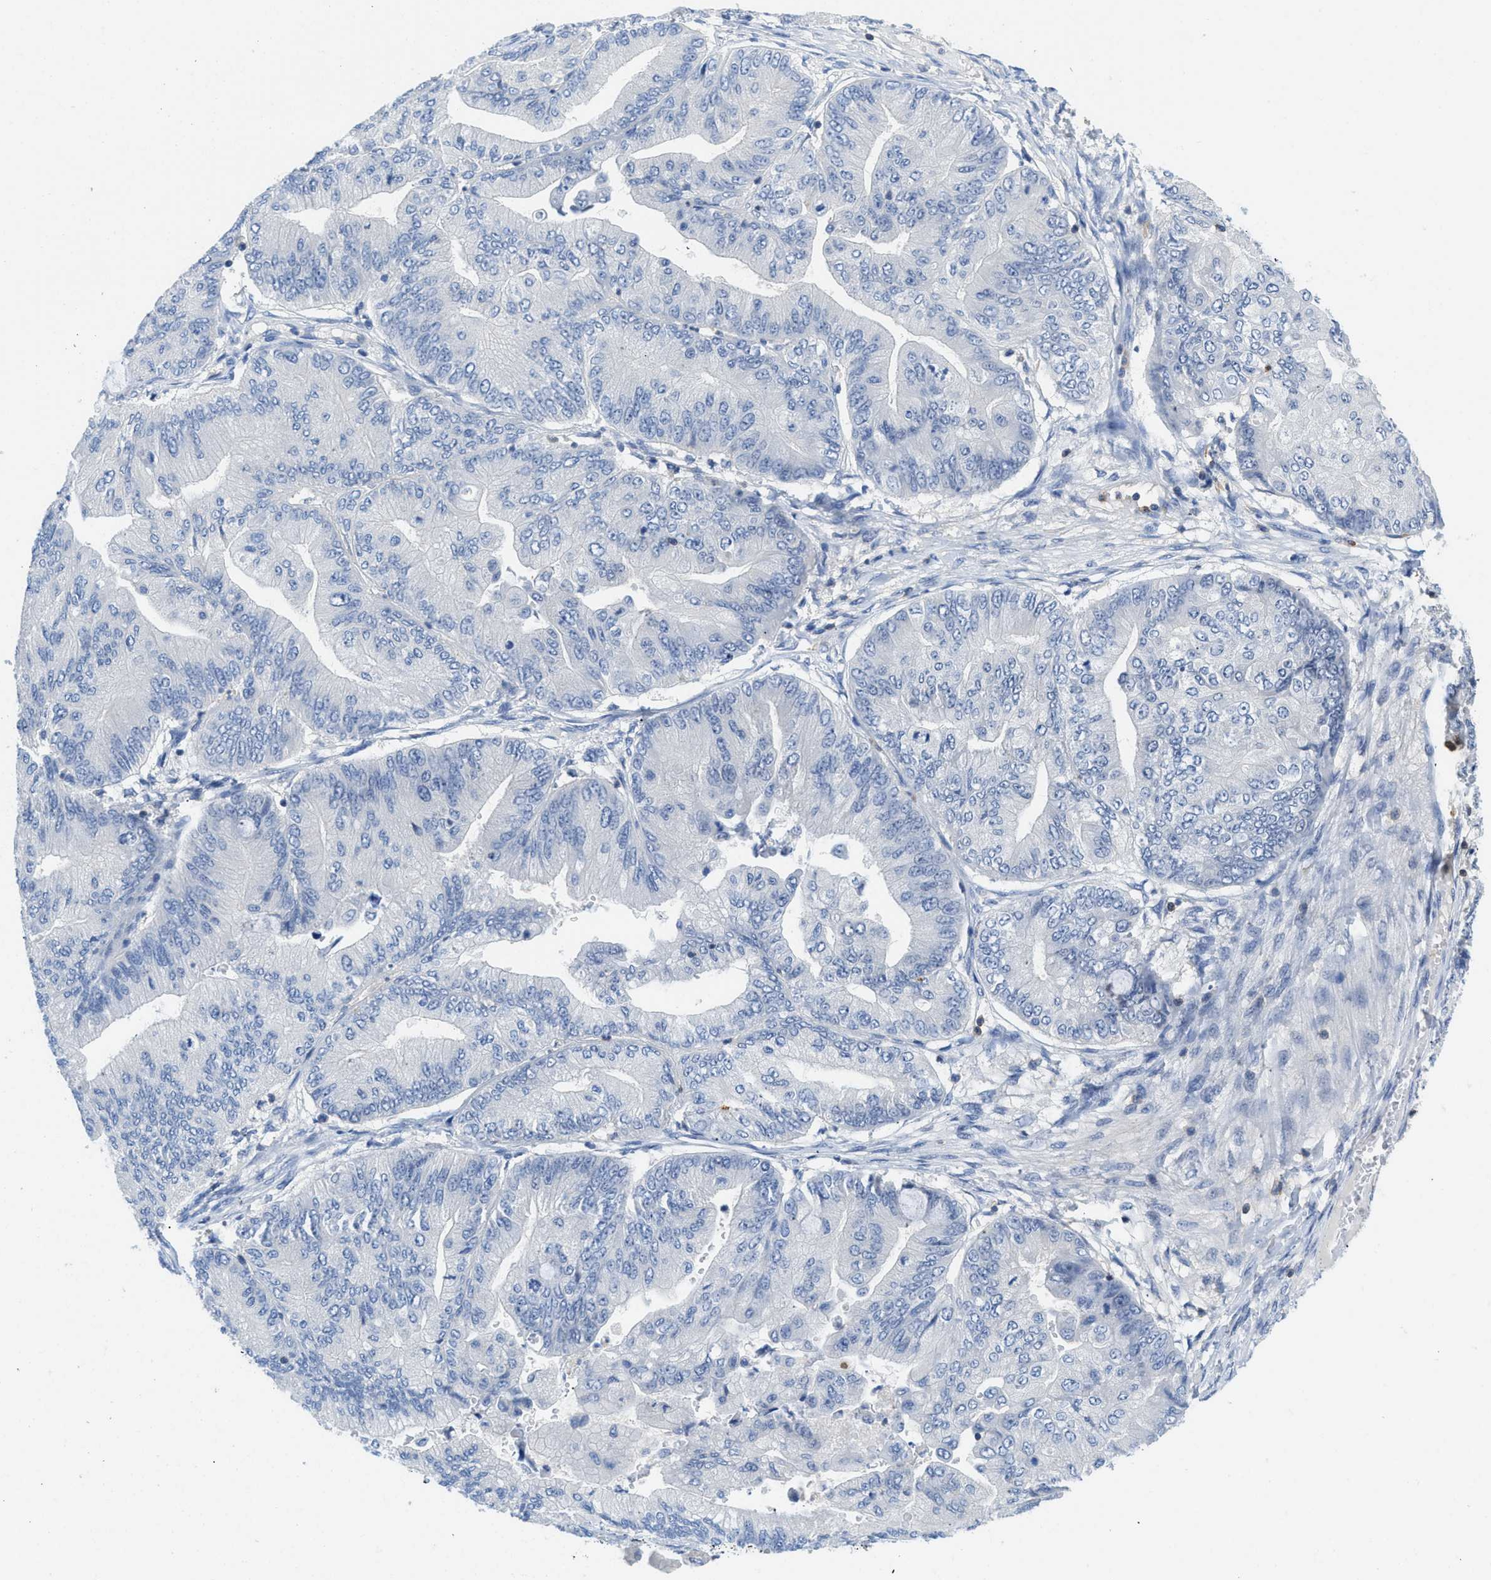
{"staining": {"intensity": "negative", "quantity": "none", "location": "none"}, "tissue": "ovarian cancer", "cell_type": "Tumor cells", "image_type": "cancer", "snomed": [{"axis": "morphology", "description": "Cystadenocarcinoma, mucinous, NOS"}, {"axis": "topography", "description": "Ovary"}], "caption": "Immunohistochemistry (IHC) image of human ovarian cancer stained for a protein (brown), which exhibits no positivity in tumor cells.", "gene": "FAM151A", "patient": {"sex": "female", "age": 61}}